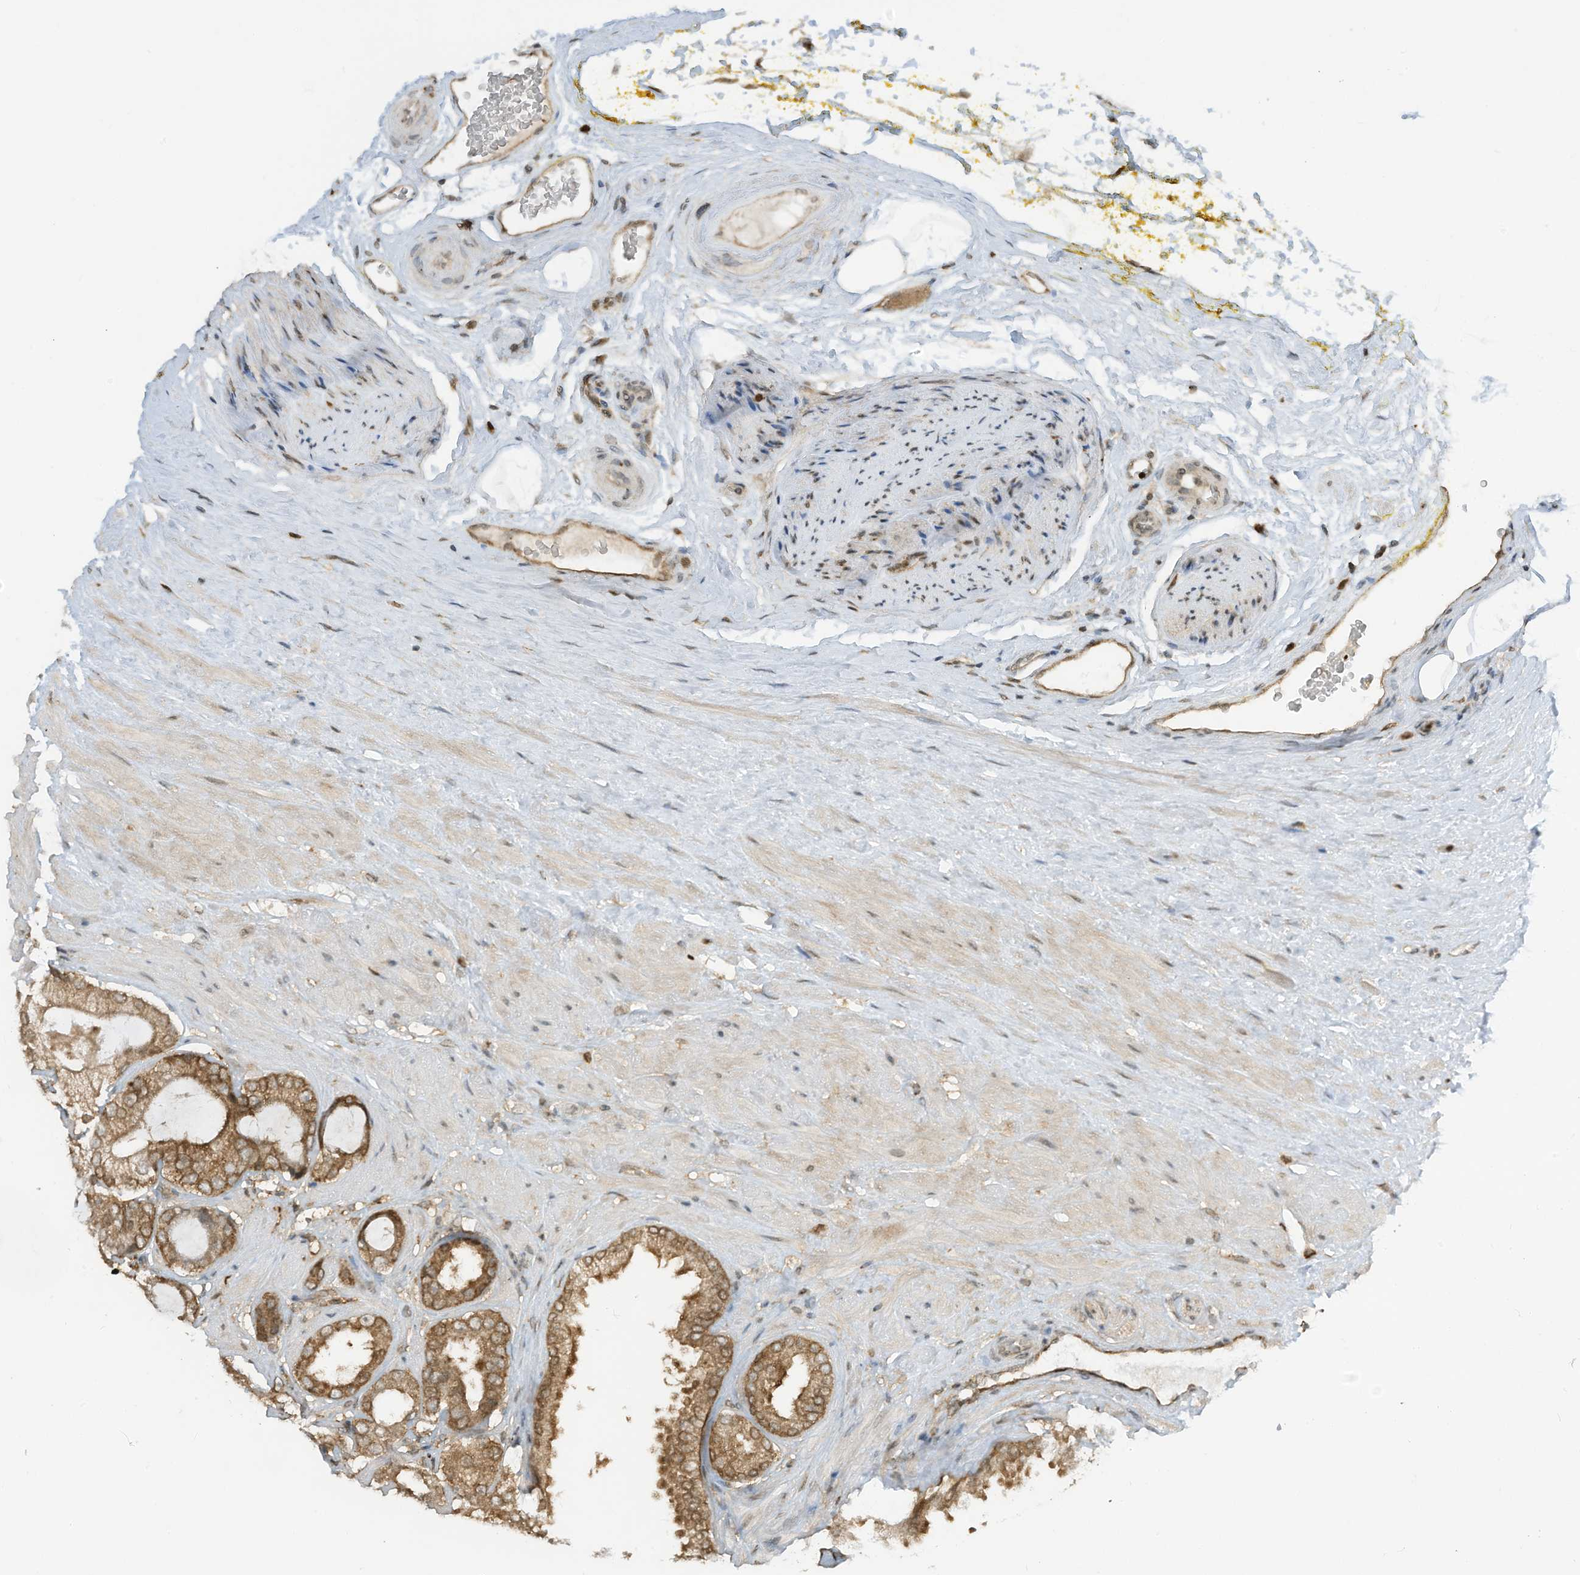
{"staining": {"intensity": "moderate", "quantity": "25%-75%", "location": "nuclear"}, "tissue": "prostate cancer", "cell_type": "Tumor cells", "image_type": "cancer", "snomed": [{"axis": "morphology", "description": "Adenocarcinoma, High grade"}, {"axis": "topography", "description": "Prostate"}], "caption": "This image shows immunohistochemistry staining of human prostate cancer (high-grade adenocarcinoma), with medium moderate nuclear expression in approximately 25%-75% of tumor cells.", "gene": "KPNB1", "patient": {"sex": "male", "age": 59}}